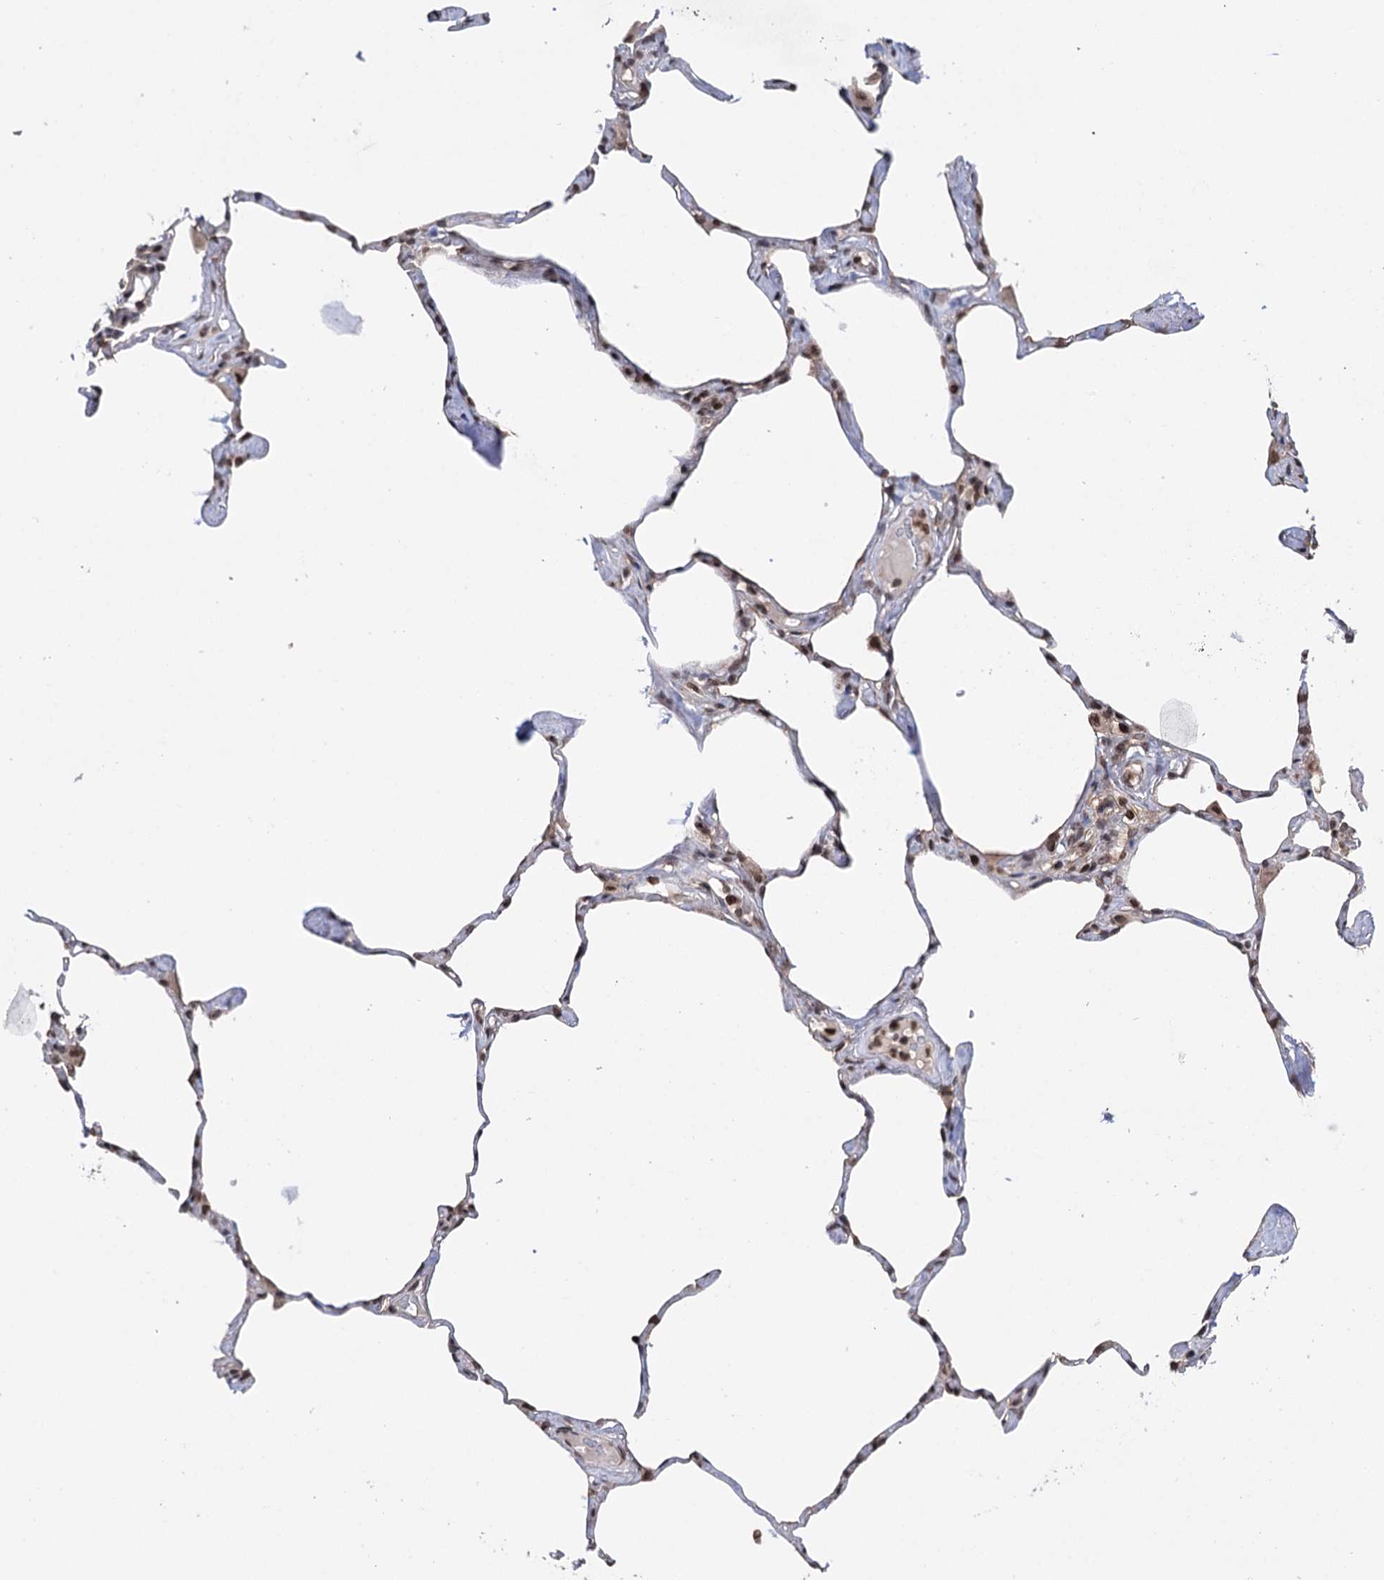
{"staining": {"intensity": "moderate", "quantity": "25%-75%", "location": "nuclear"}, "tissue": "lung", "cell_type": "Alveolar cells", "image_type": "normal", "snomed": [{"axis": "morphology", "description": "Normal tissue, NOS"}, {"axis": "topography", "description": "Lung"}], "caption": "A medium amount of moderate nuclear staining is identified in approximately 25%-75% of alveolar cells in normal lung.", "gene": "CCDC77", "patient": {"sex": "male", "age": 65}}